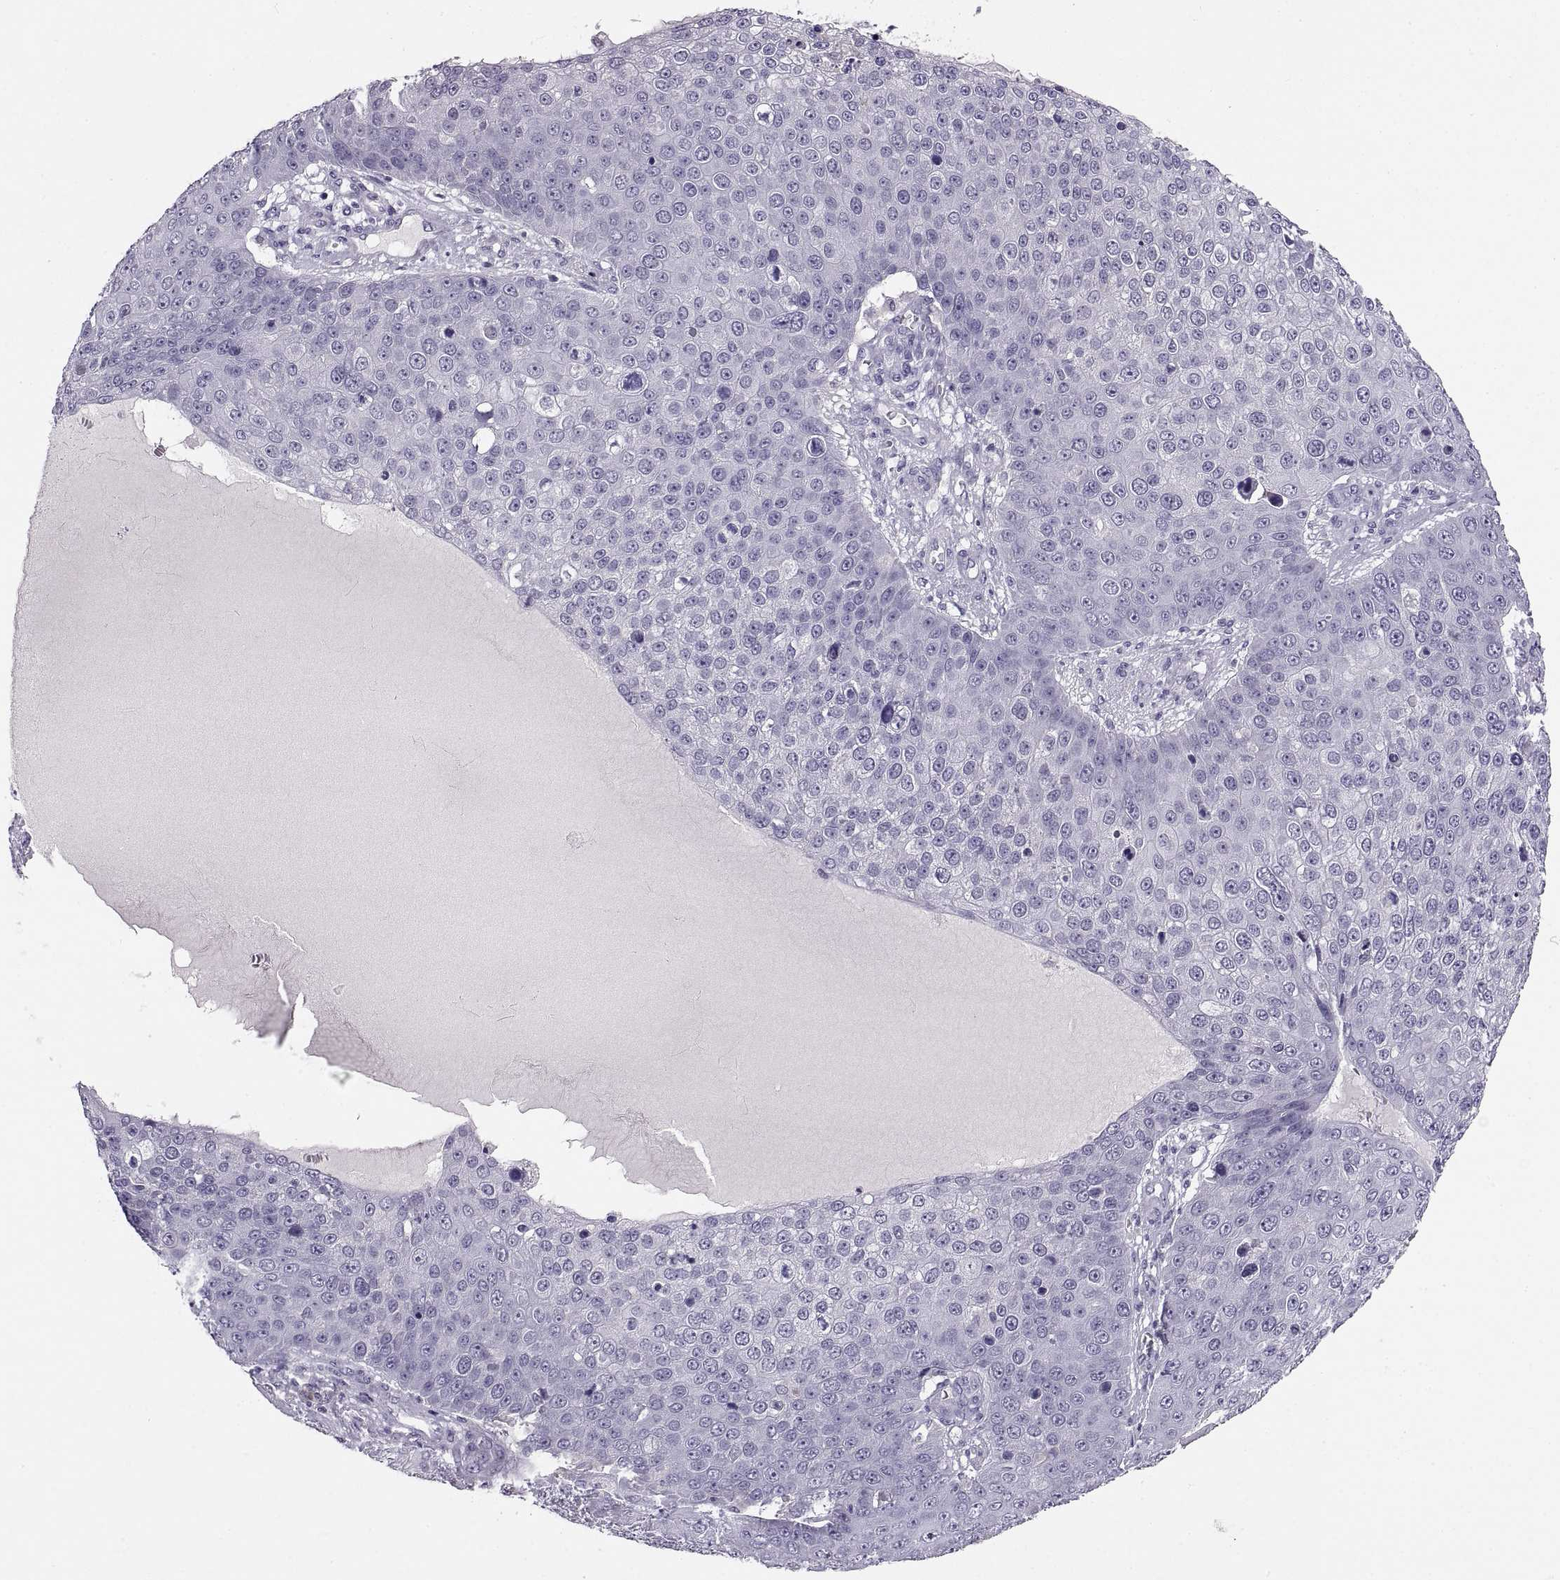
{"staining": {"intensity": "negative", "quantity": "none", "location": "none"}, "tissue": "skin cancer", "cell_type": "Tumor cells", "image_type": "cancer", "snomed": [{"axis": "morphology", "description": "Squamous cell carcinoma, NOS"}, {"axis": "topography", "description": "Skin"}], "caption": "Immunohistochemical staining of skin squamous cell carcinoma demonstrates no significant staining in tumor cells.", "gene": "MAGEB18", "patient": {"sex": "male", "age": 71}}